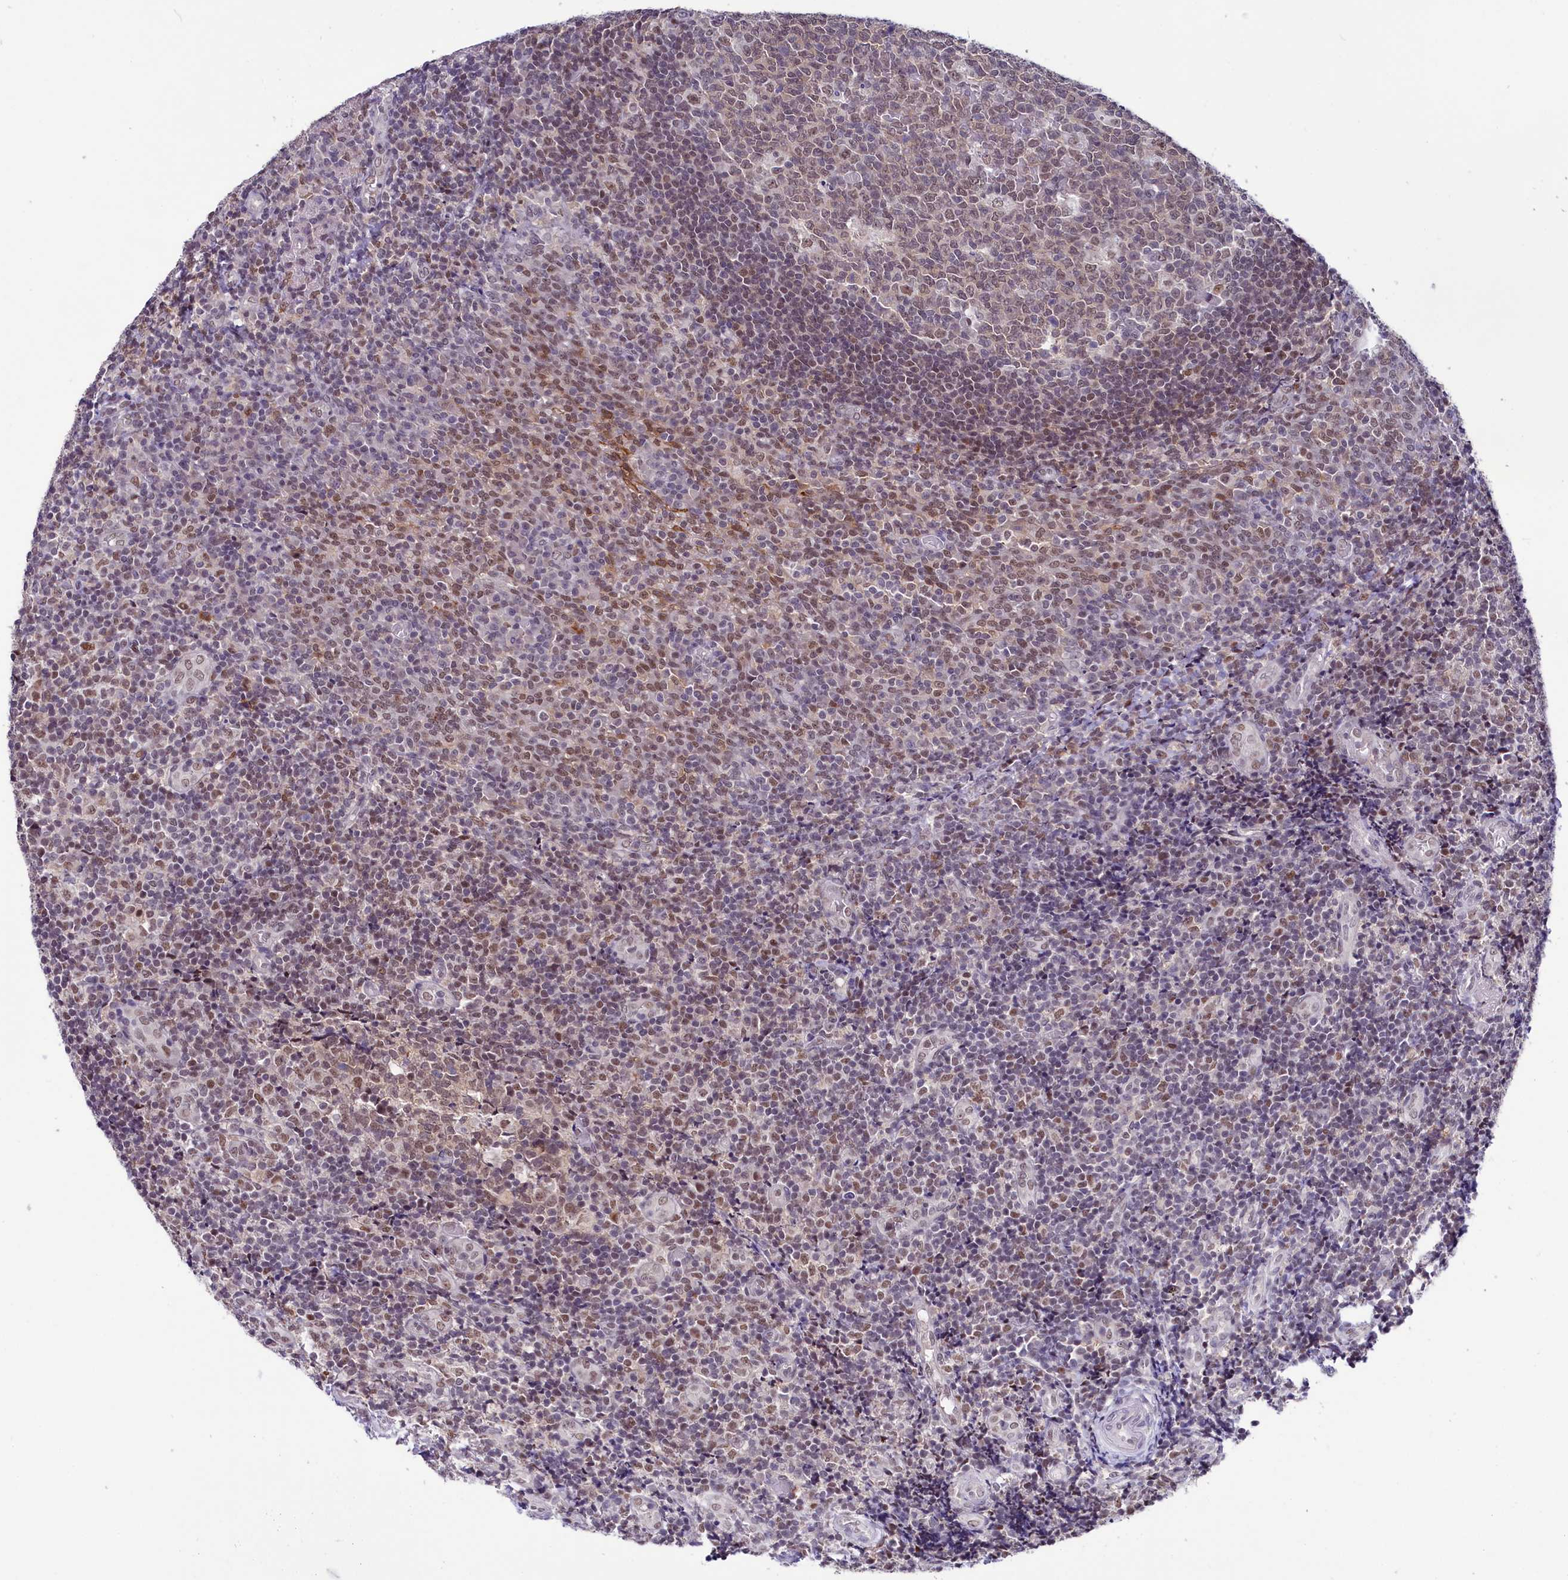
{"staining": {"intensity": "moderate", "quantity": ">75%", "location": "nuclear"}, "tissue": "tonsil", "cell_type": "Germinal center cells", "image_type": "normal", "snomed": [{"axis": "morphology", "description": "Normal tissue, NOS"}, {"axis": "topography", "description": "Tonsil"}], "caption": "Human tonsil stained with a protein marker reveals moderate staining in germinal center cells.", "gene": "SCAF11", "patient": {"sex": "female", "age": 19}}